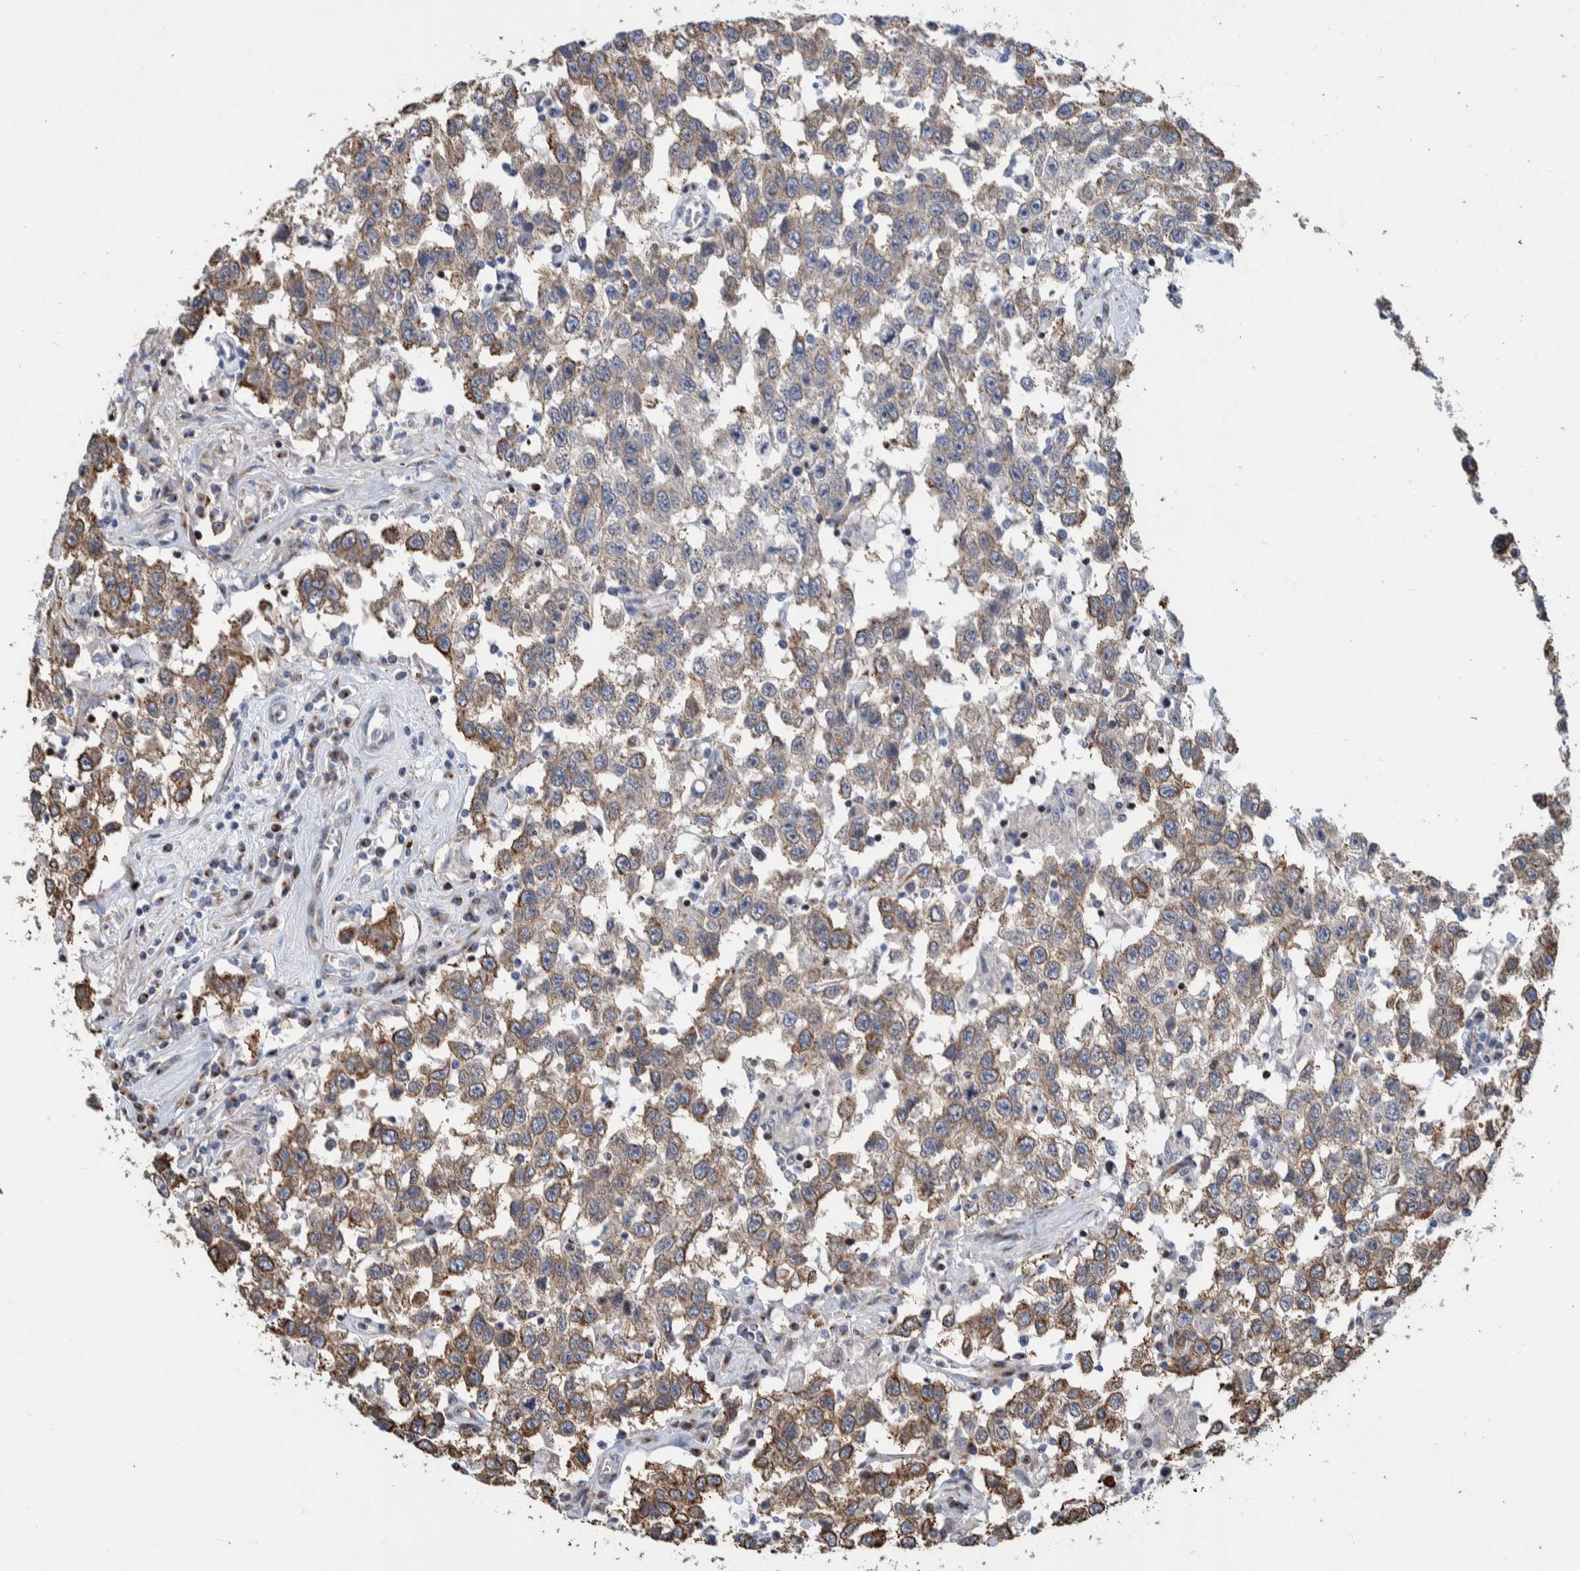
{"staining": {"intensity": "moderate", "quantity": ">75%", "location": "cytoplasmic/membranous"}, "tissue": "testis cancer", "cell_type": "Tumor cells", "image_type": "cancer", "snomed": [{"axis": "morphology", "description": "Seminoma, NOS"}, {"axis": "topography", "description": "Testis"}], "caption": "Seminoma (testis) stained with a brown dye demonstrates moderate cytoplasmic/membranous positive expression in approximately >75% of tumor cells.", "gene": "CCDC57", "patient": {"sex": "male", "age": 41}}